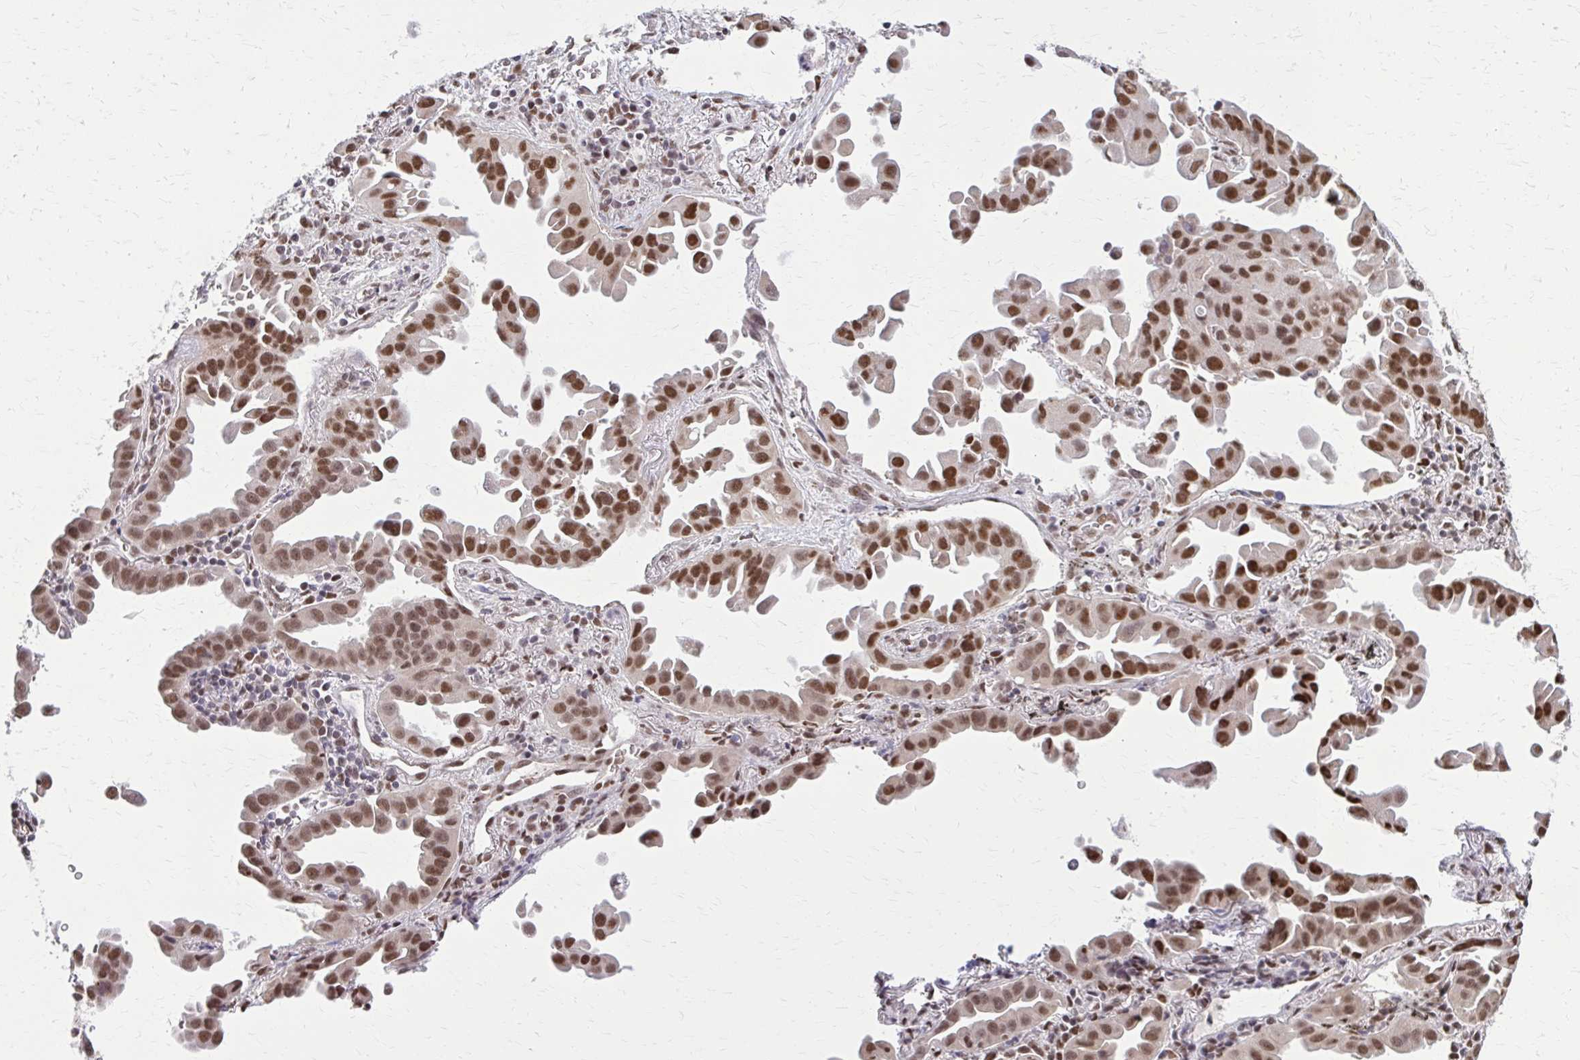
{"staining": {"intensity": "moderate", "quantity": ">75%", "location": "nuclear"}, "tissue": "lung cancer", "cell_type": "Tumor cells", "image_type": "cancer", "snomed": [{"axis": "morphology", "description": "Adenocarcinoma, NOS"}, {"axis": "topography", "description": "Lung"}], "caption": "Tumor cells demonstrate medium levels of moderate nuclear staining in approximately >75% of cells in lung adenocarcinoma.", "gene": "TTF1", "patient": {"sex": "male", "age": 68}}